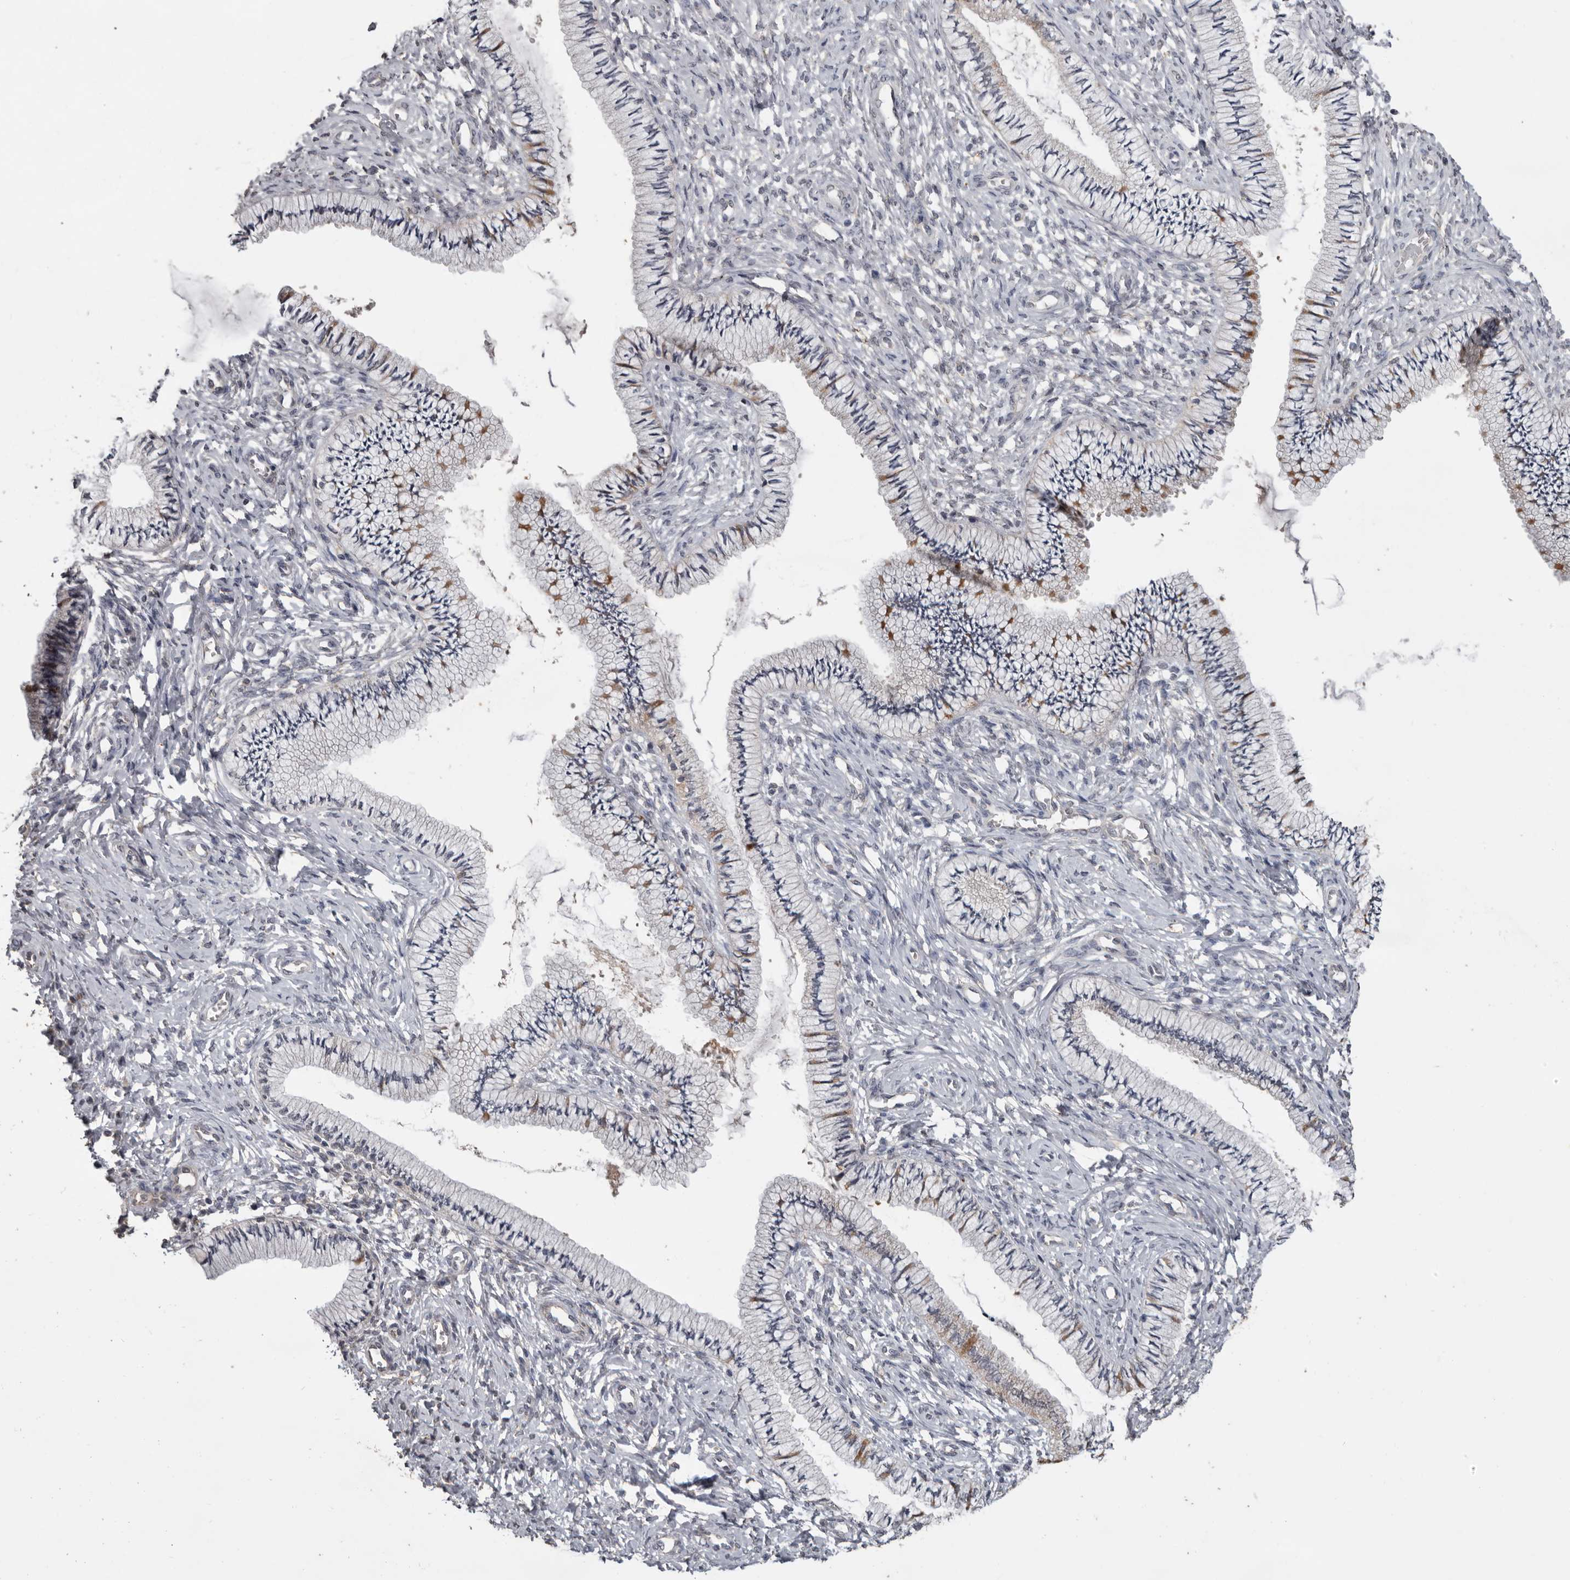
{"staining": {"intensity": "weak", "quantity": "<25%", "location": "cytoplasmic/membranous"}, "tissue": "cervix", "cell_type": "Glandular cells", "image_type": "normal", "snomed": [{"axis": "morphology", "description": "Normal tissue, NOS"}, {"axis": "topography", "description": "Cervix"}], "caption": "Immunohistochemical staining of benign cervix shows no significant expression in glandular cells.", "gene": "MTF1", "patient": {"sex": "female", "age": 36}}